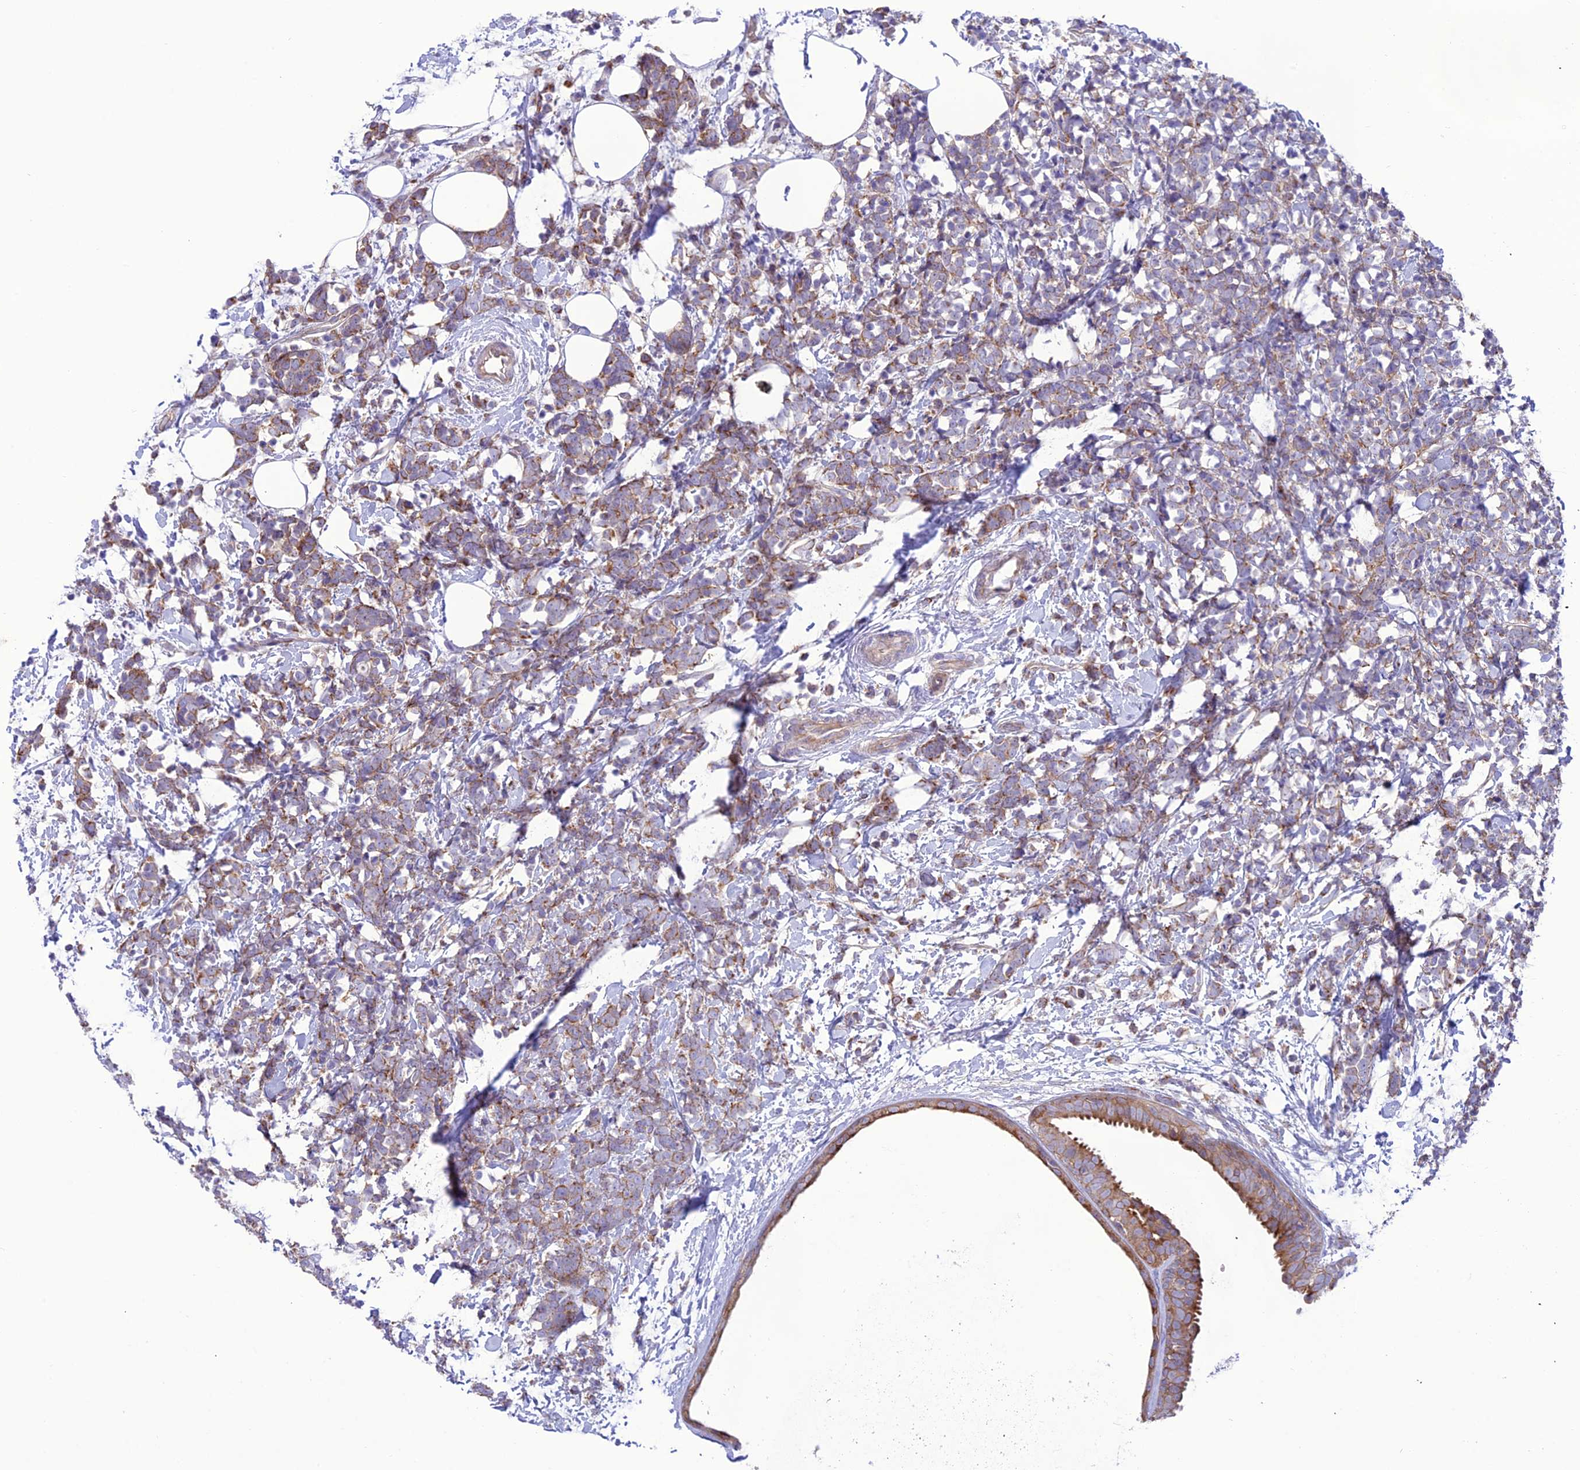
{"staining": {"intensity": "moderate", "quantity": "25%-75%", "location": "cytoplasmic/membranous"}, "tissue": "breast cancer", "cell_type": "Tumor cells", "image_type": "cancer", "snomed": [{"axis": "morphology", "description": "Lobular carcinoma"}, {"axis": "topography", "description": "Breast"}], "caption": "The image reveals a brown stain indicating the presence of a protein in the cytoplasmic/membranous of tumor cells in breast cancer.", "gene": "JMY", "patient": {"sex": "female", "age": 58}}